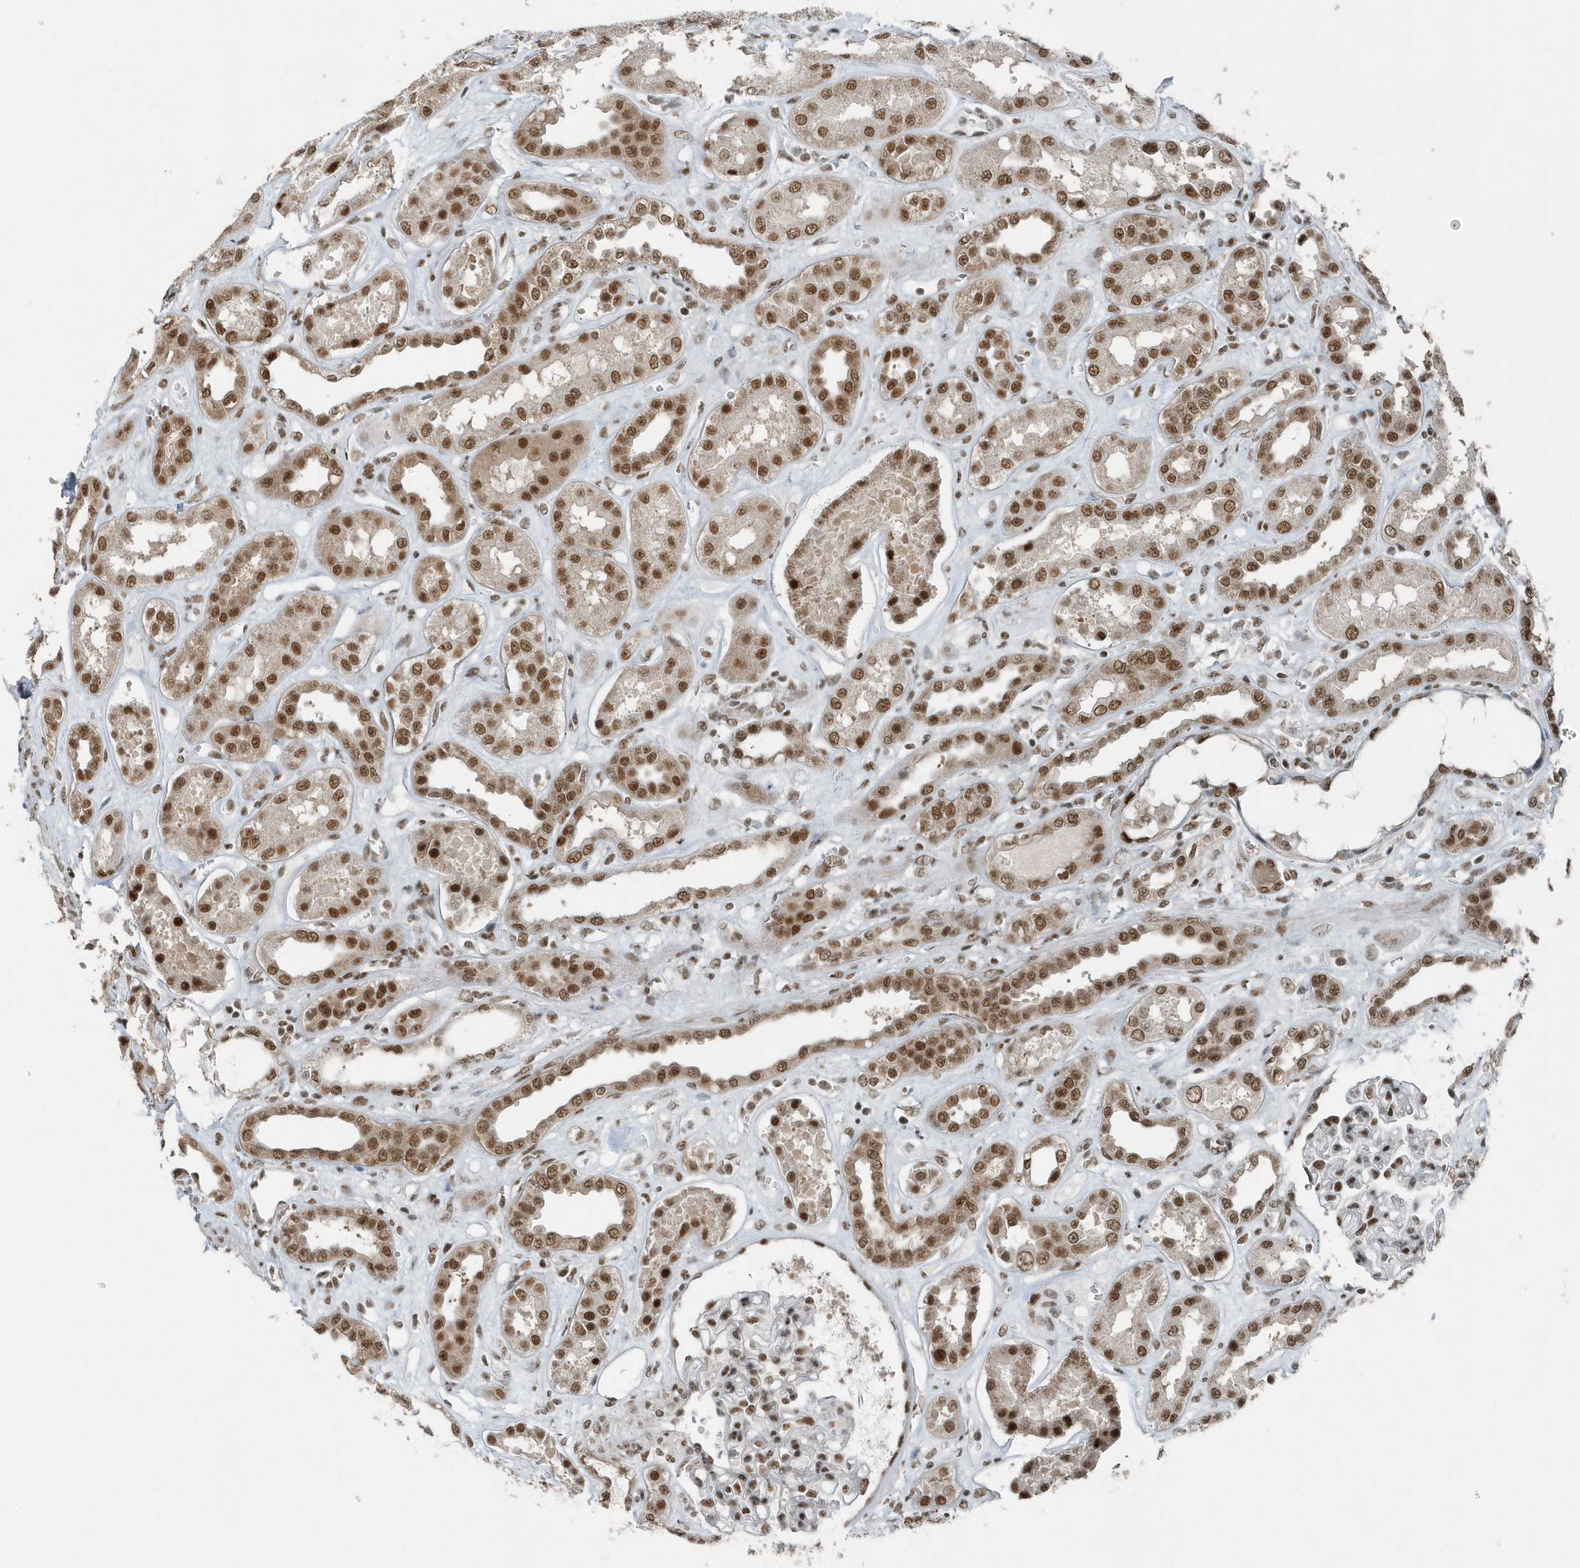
{"staining": {"intensity": "moderate", "quantity": "25%-75%", "location": "nuclear"}, "tissue": "kidney", "cell_type": "Cells in glomeruli", "image_type": "normal", "snomed": [{"axis": "morphology", "description": "Normal tissue, NOS"}, {"axis": "topography", "description": "Kidney"}], "caption": "Unremarkable kidney was stained to show a protein in brown. There is medium levels of moderate nuclear staining in about 25%-75% of cells in glomeruli.", "gene": "YTHDC1", "patient": {"sex": "male", "age": 59}}